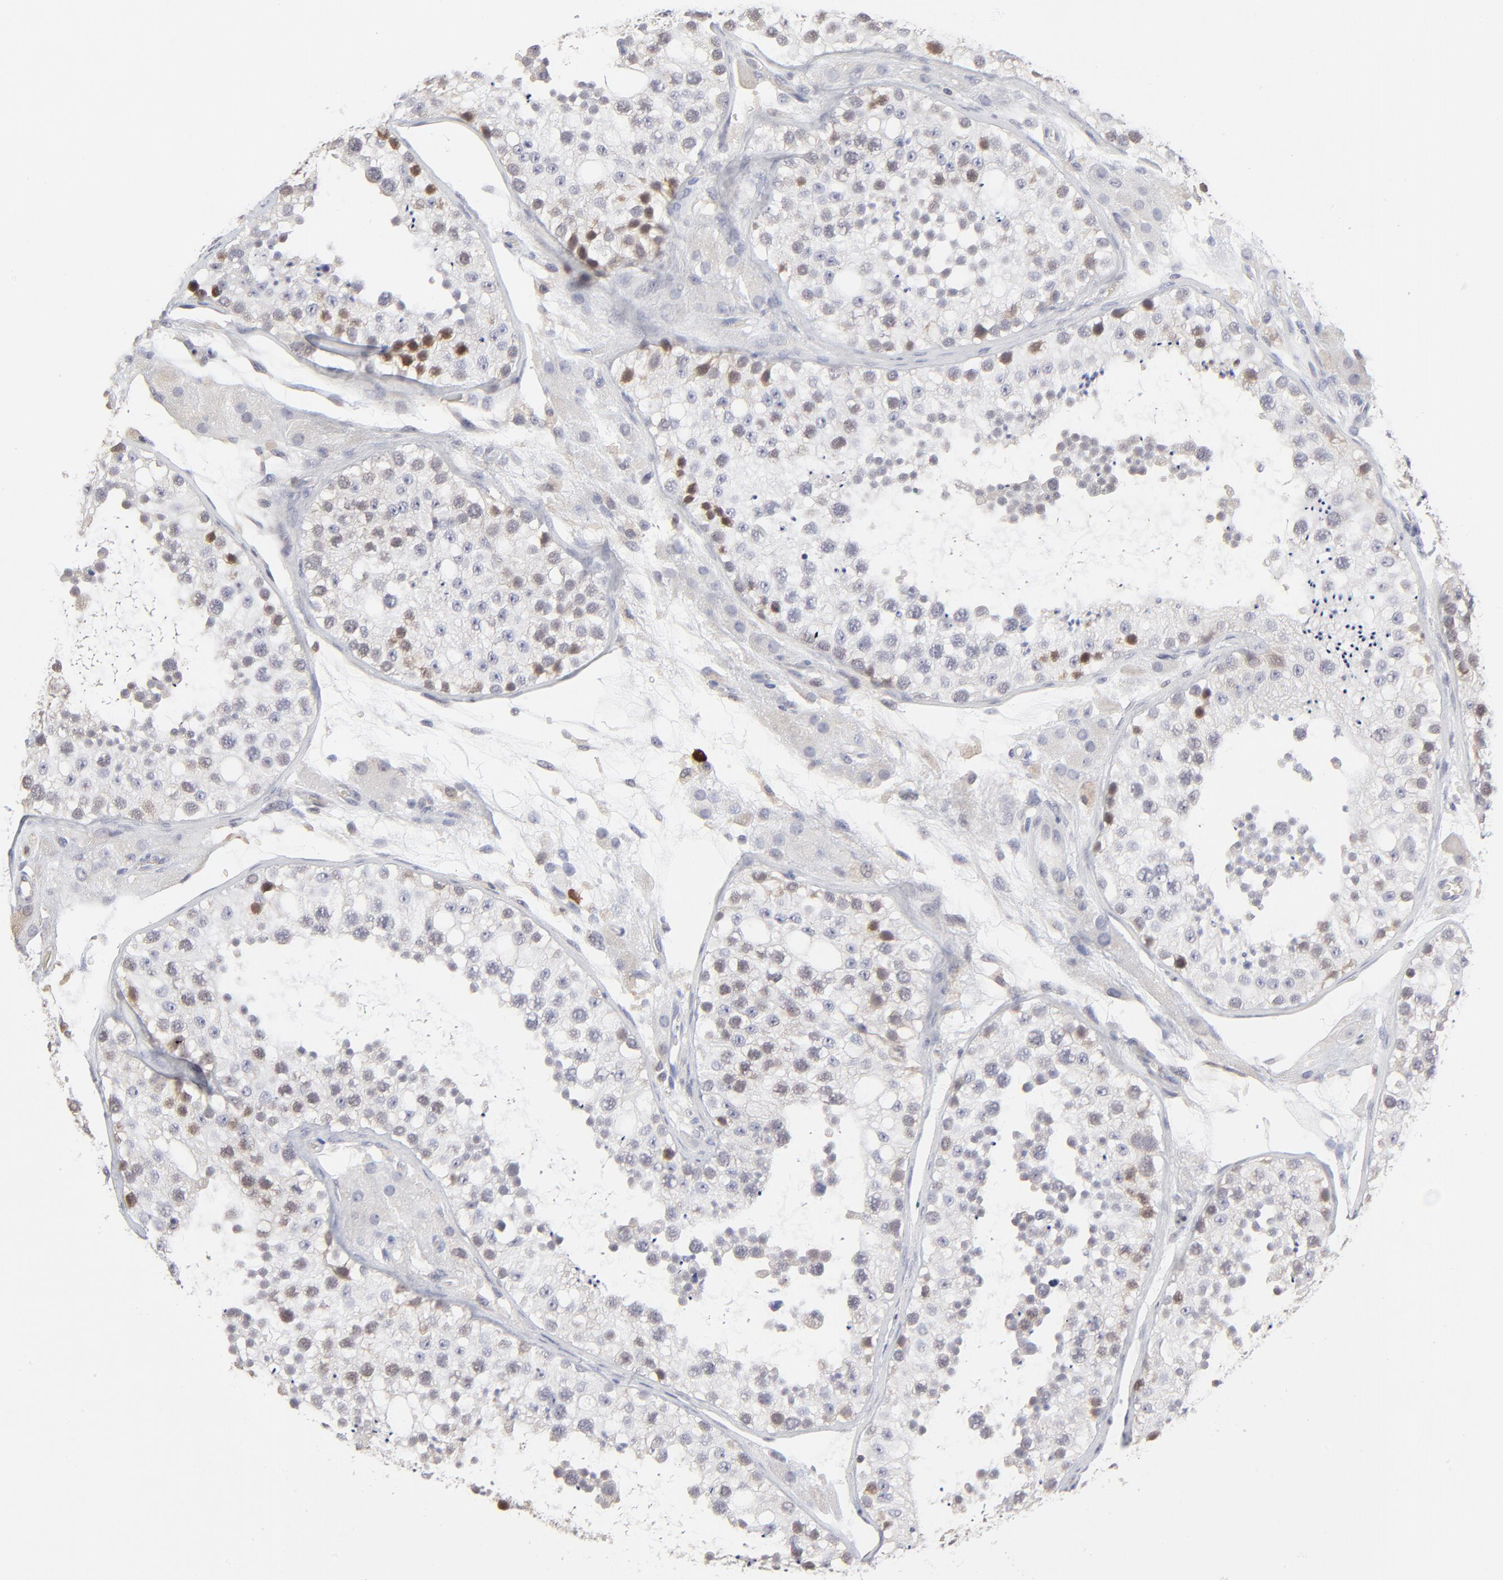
{"staining": {"intensity": "negative", "quantity": "none", "location": "none"}, "tissue": "testis", "cell_type": "Cells in seminiferous ducts", "image_type": "normal", "snomed": [{"axis": "morphology", "description": "Normal tissue, NOS"}, {"axis": "topography", "description": "Testis"}], "caption": "Histopathology image shows no protein expression in cells in seminiferous ducts of benign testis.", "gene": "CASP3", "patient": {"sex": "male", "age": 26}}